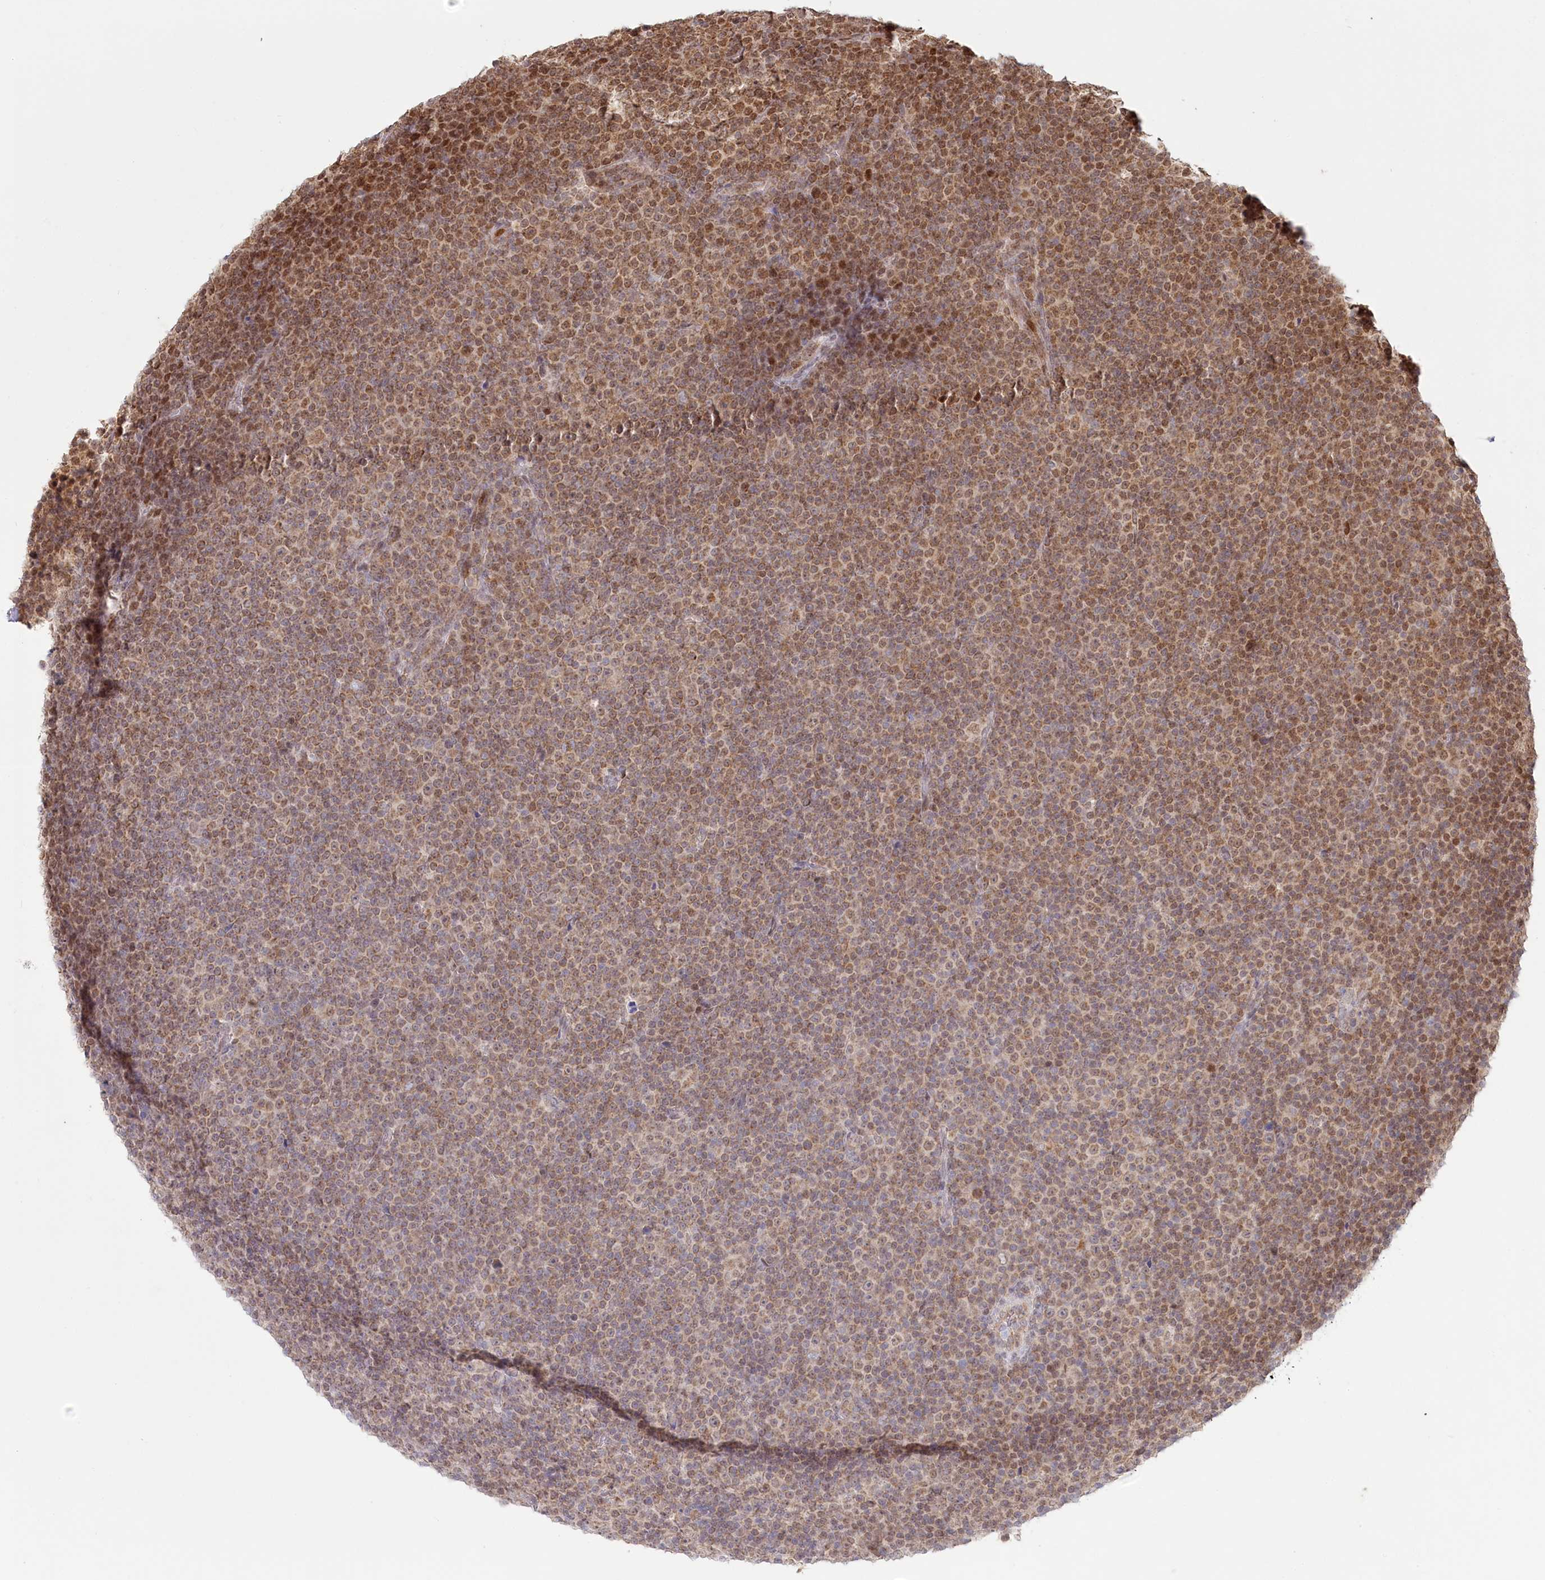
{"staining": {"intensity": "moderate", "quantity": ">75%", "location": "cytoplasmic/membranous,nuclear"}, "tissue": "lymphoma", "cell_type": "Tumor cells", "image_type": "cancer", "snomed": [{"axis": "morphology", "description": "Malignant lymphoma, non-Hodgkin's type, Low grade"}, {"axis": "topography", "description": "Lymph node"}], "caption": "Tumor cells show moderate cytoplasmic/membranous and nuclear expression in about >75% of cells in lymphoma. The protein is shown in brown color, while the nuclei are stained blue.", "gene": "PYURF", "patient": {"sex": "female", "age": 67}}